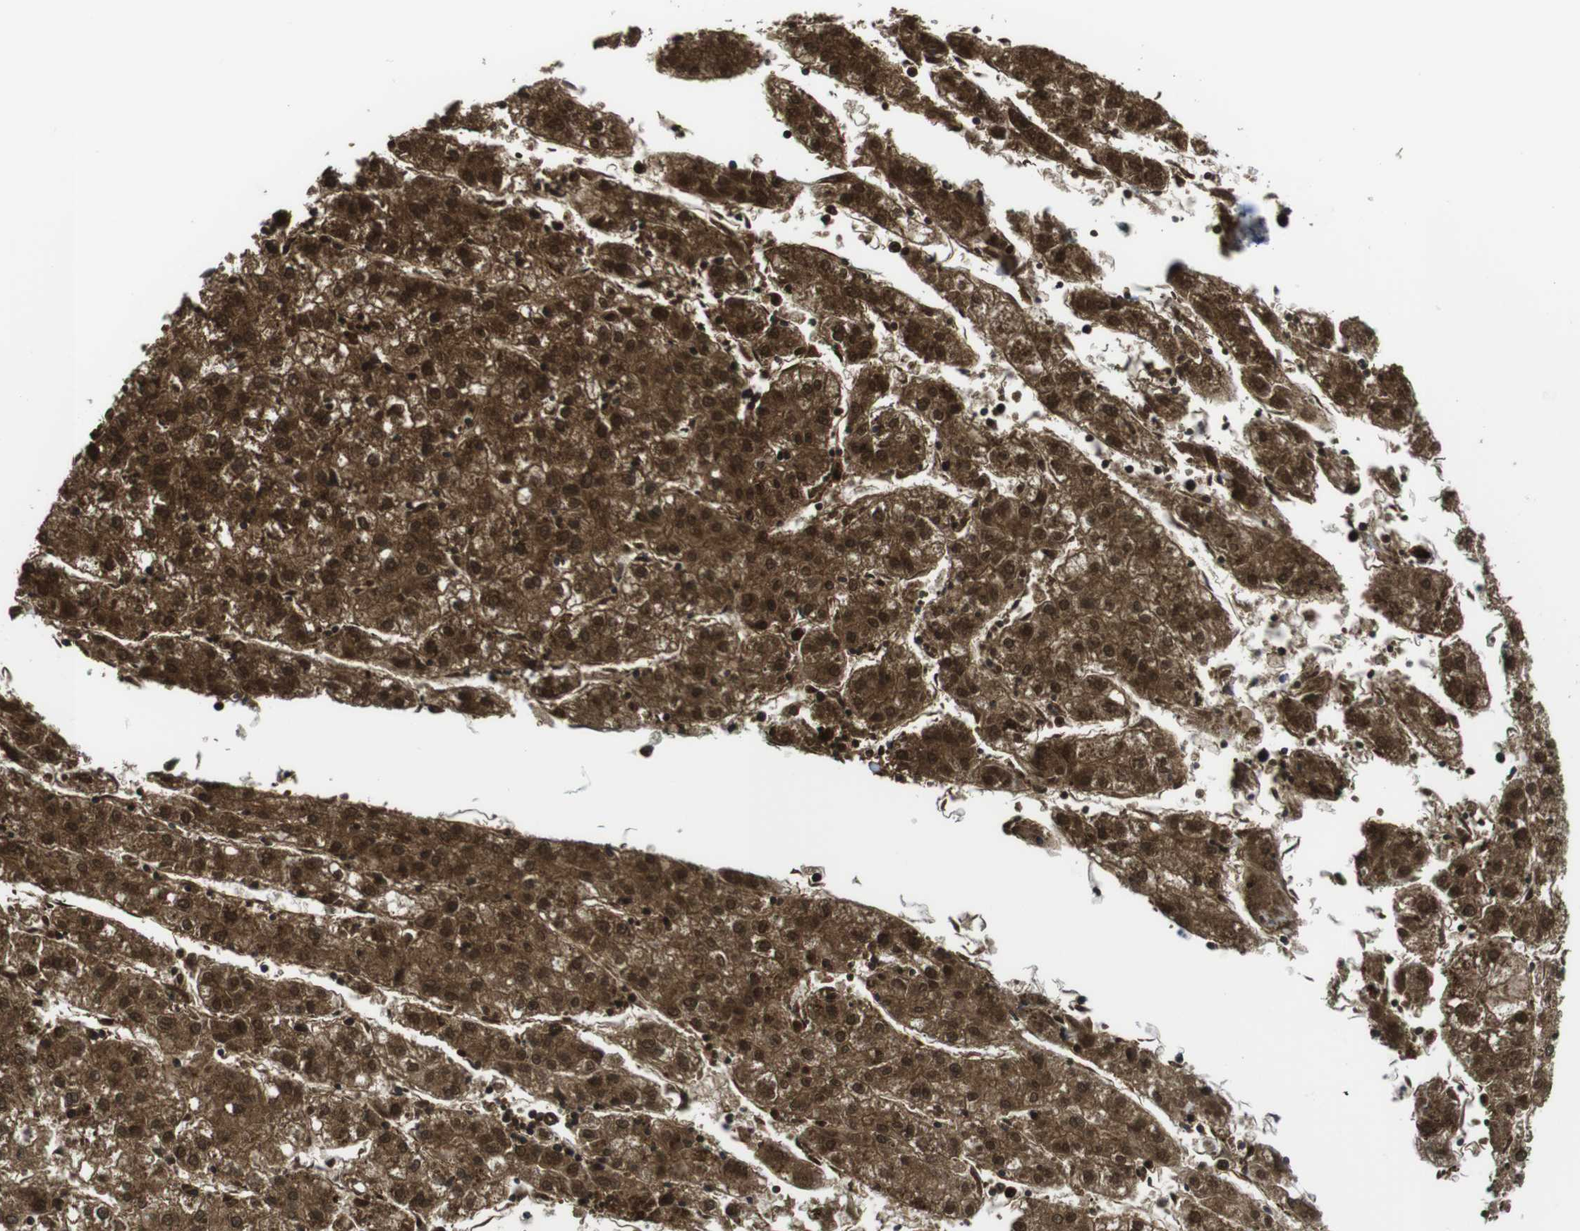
{"staining": {"intensity": "strong", "quantity": ">75%", "location": "cytoplasmic/membranous,nuclear"}, "tissue": "liver cancer", "cell_type": "Tumor cells", "image_type": "cancer", "snomed": [{"axis": "morphology", "description": "Carcinoma, Hepatocellular, NOS"}, {"axis": "topography", "description": "Liver"}], "caption": "Strong cytoplasmic/membranous and nuclear staining for a protein is seen in about >75% of tumor cells of hepatocellular carcinoma (liver) using immunohistochemistry.", "gene": "KCNE3", "patient": {"sex": "male", "age": 72}}